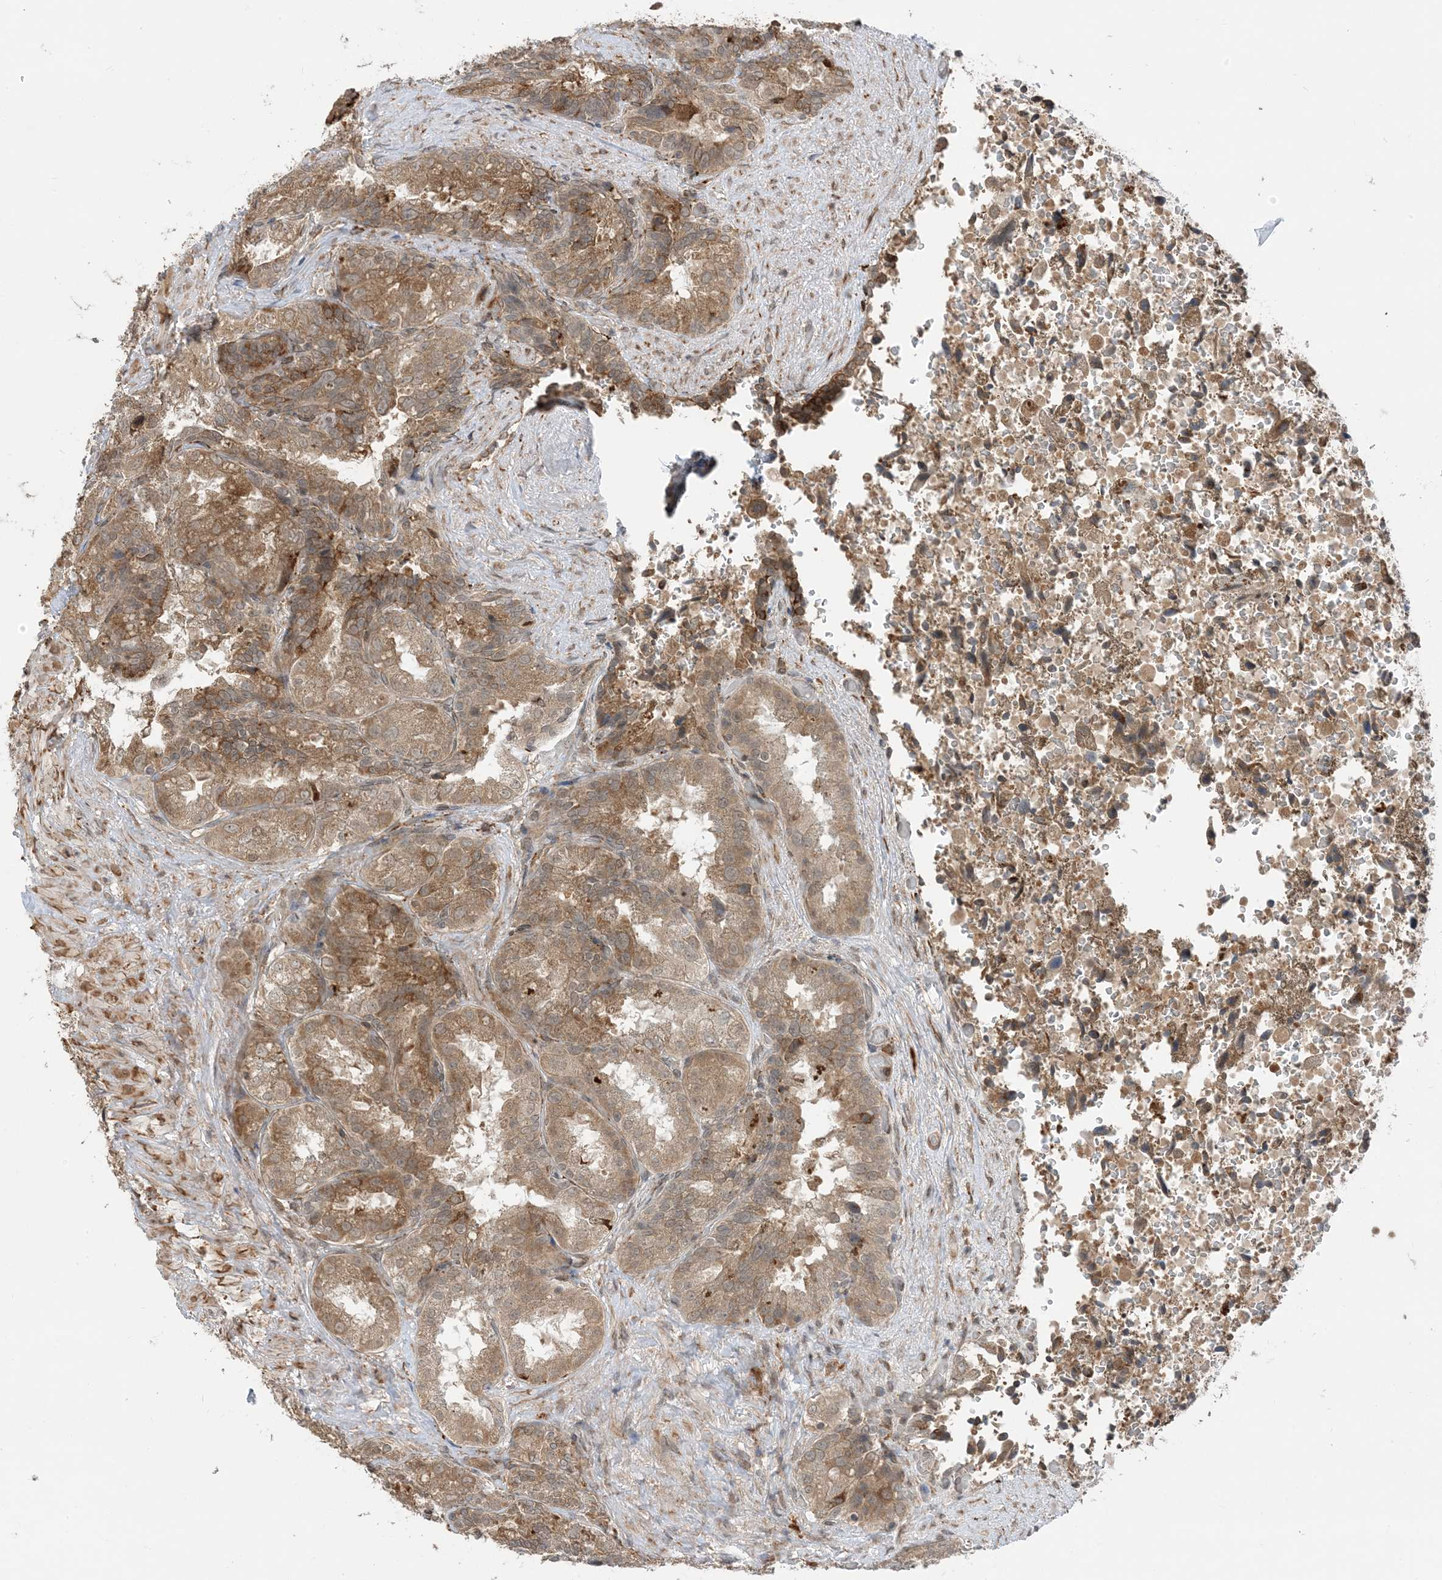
{"staining": {"intensity": "moderate", "quantity": ">75%", "location": "cytoplasmic/membranous,nuclear"}, "tissue": "seminal vesicle", "cell_type": "Glandular cells", "image_type": "normal", "snomed": [{"axis": "morphology", "description": "Normal tissue, NOS"}, {"axis": "topography", "description": "Seminal veicle"}, {"axis": "topography", "description": "Peripheral nerve tissue"}], "caption": "Benign seminal vesicle exhibits moderate cytoplasmic/membranous,nuclear positivity in about >75% of glandular cells.", "gene": "METTL21A", "patient": {"sex": "male", "age": 63}}